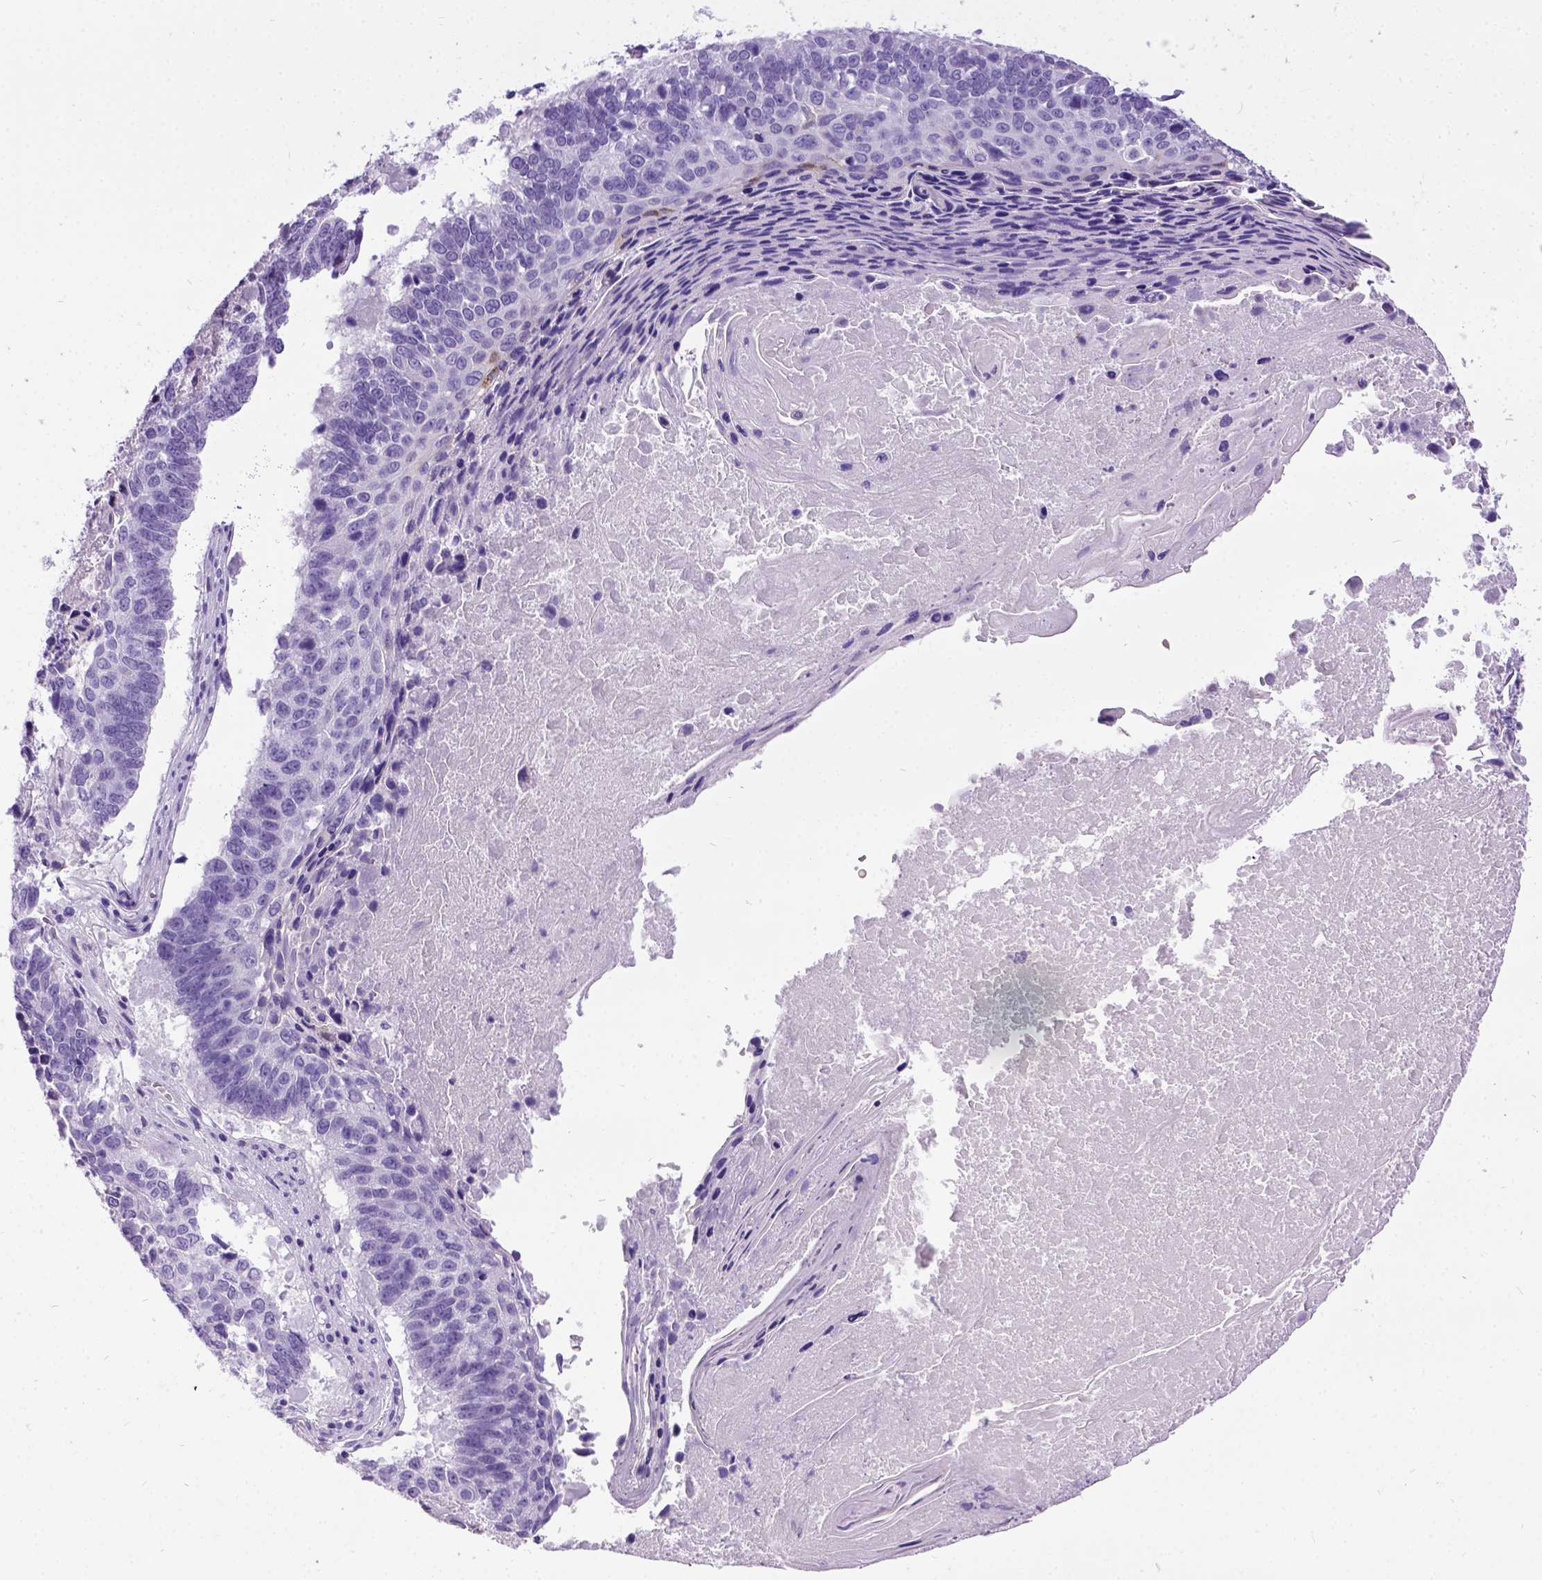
{"staining": {"intensity": "negative", "quantity": "none", "location": "none"}, "tissue": "lung cancer", "cell_type": "Tumor cells", "image_type": "cancer", "snomed": [{"axis": "morphology", "description": "Squamous cell carcinoma, NOS"}, {"axis": "topography", "description": "Lung"}], "caption": "High magnification brightfield microscopy of lung cancer (squamous cell carcinoma) stained with DAB (brown) and counterstained with hematoxylin (blue): tumor cells show no significant expression.", "gene": "IGF2", "patient": {"sex": "male", "age": 73}}